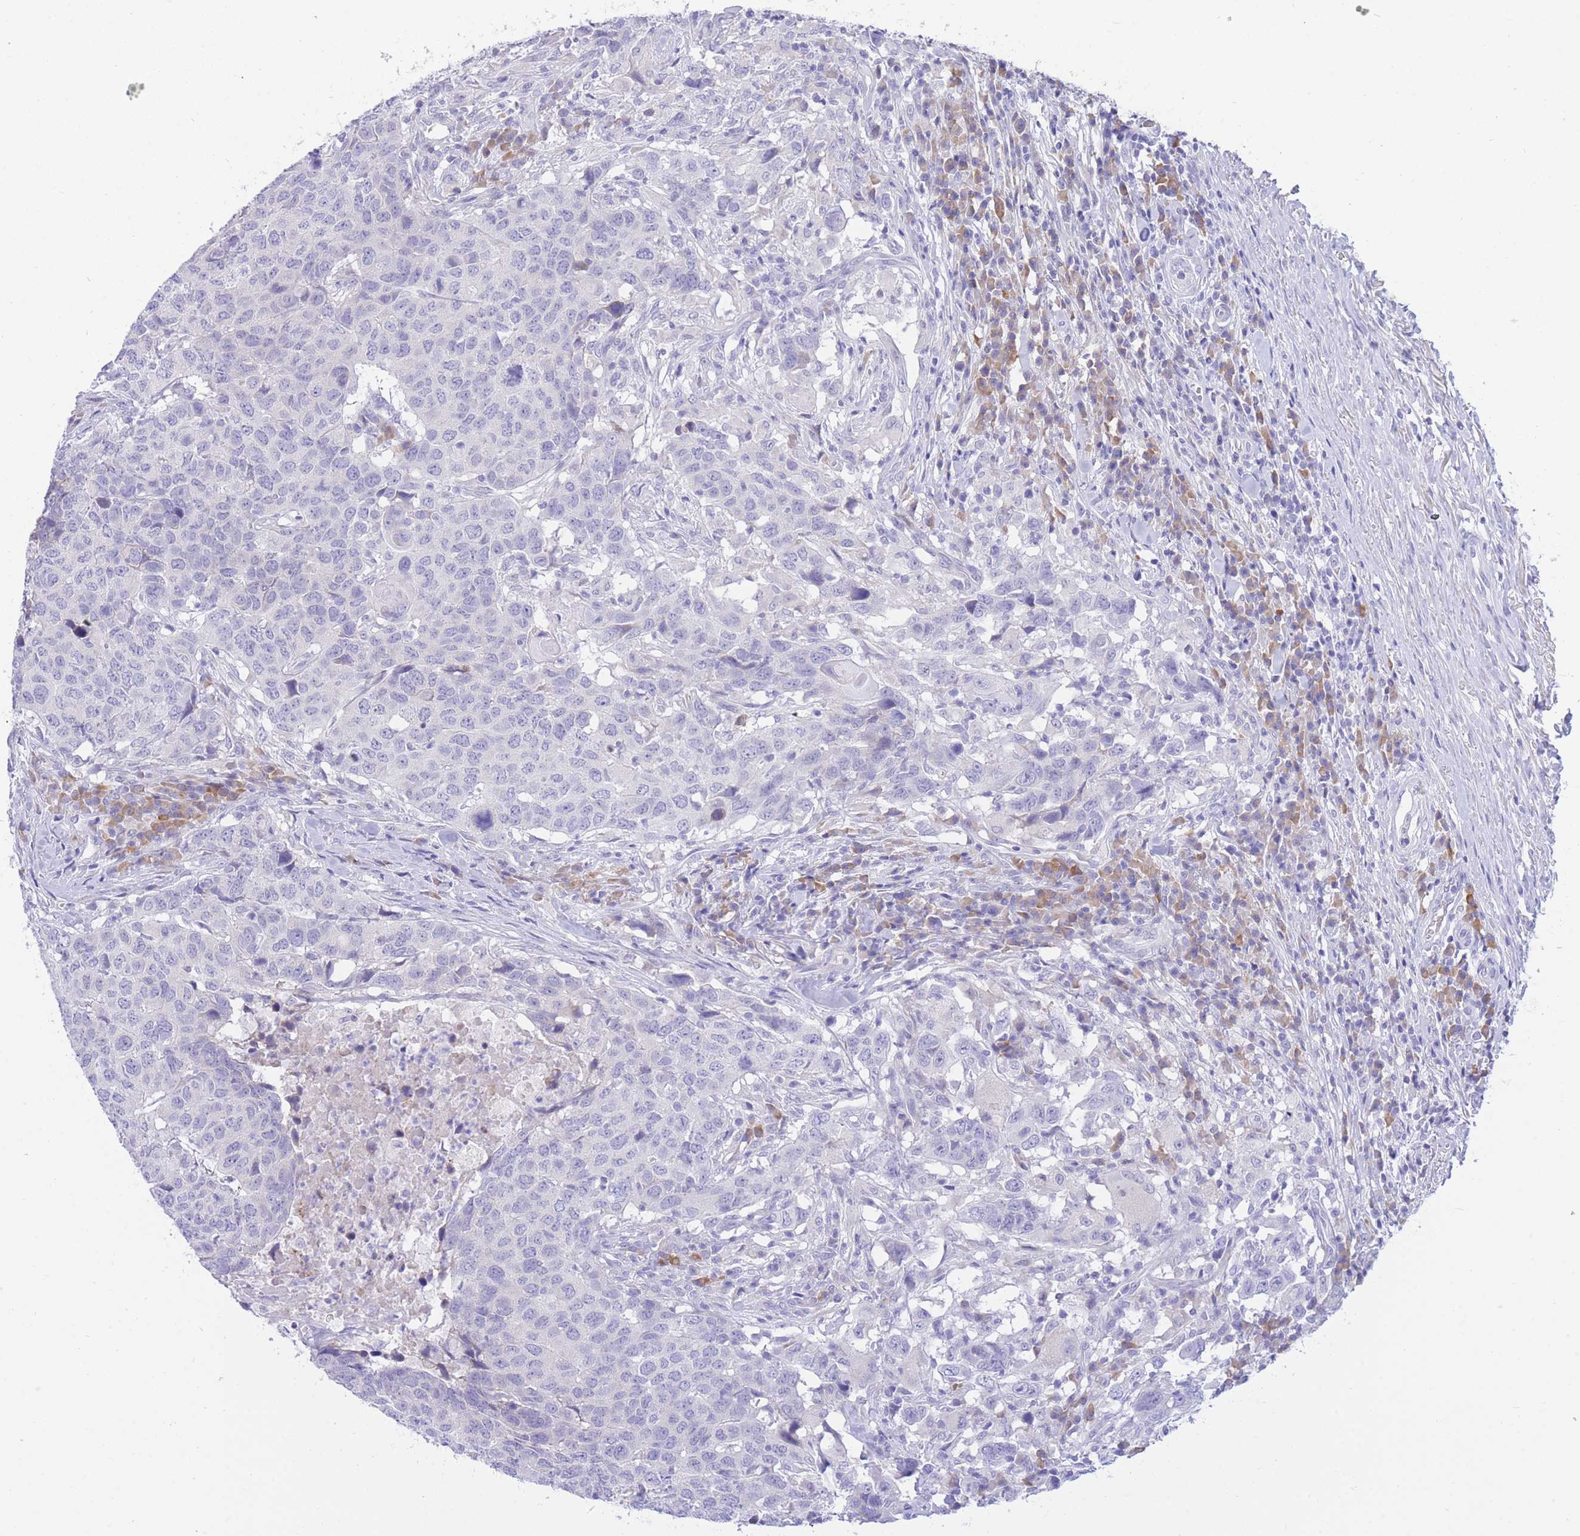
{"staining": {"intensity": "negative", "quantity": "none", "location": "none"}, "tissue": "head and neck cancer", "cell_type": "Tumor cells", "image_type": "cancer", "snomed": [{"axis": "morphology", "description": "Normal tissue, NOS"}, {"axis": "morphology", "description": "Squamous cell carcinoma, NOS"}, {"axis": "topography", "description": "Skeletal muscle"}, {"axis": "topography", "description": "Vascular tissue"}, {"axis": "topography", "description": "Peripheral nerve tissue"}, {"axis": "topography", "description": "Head-Neck"}], "caption": "The immunohistochemistry photomicrograph has no significant expression in tumor cells of head and neck cancer tissue.", "gene": "SSUH2", "patient": {"sex": "male", "age": 66}}